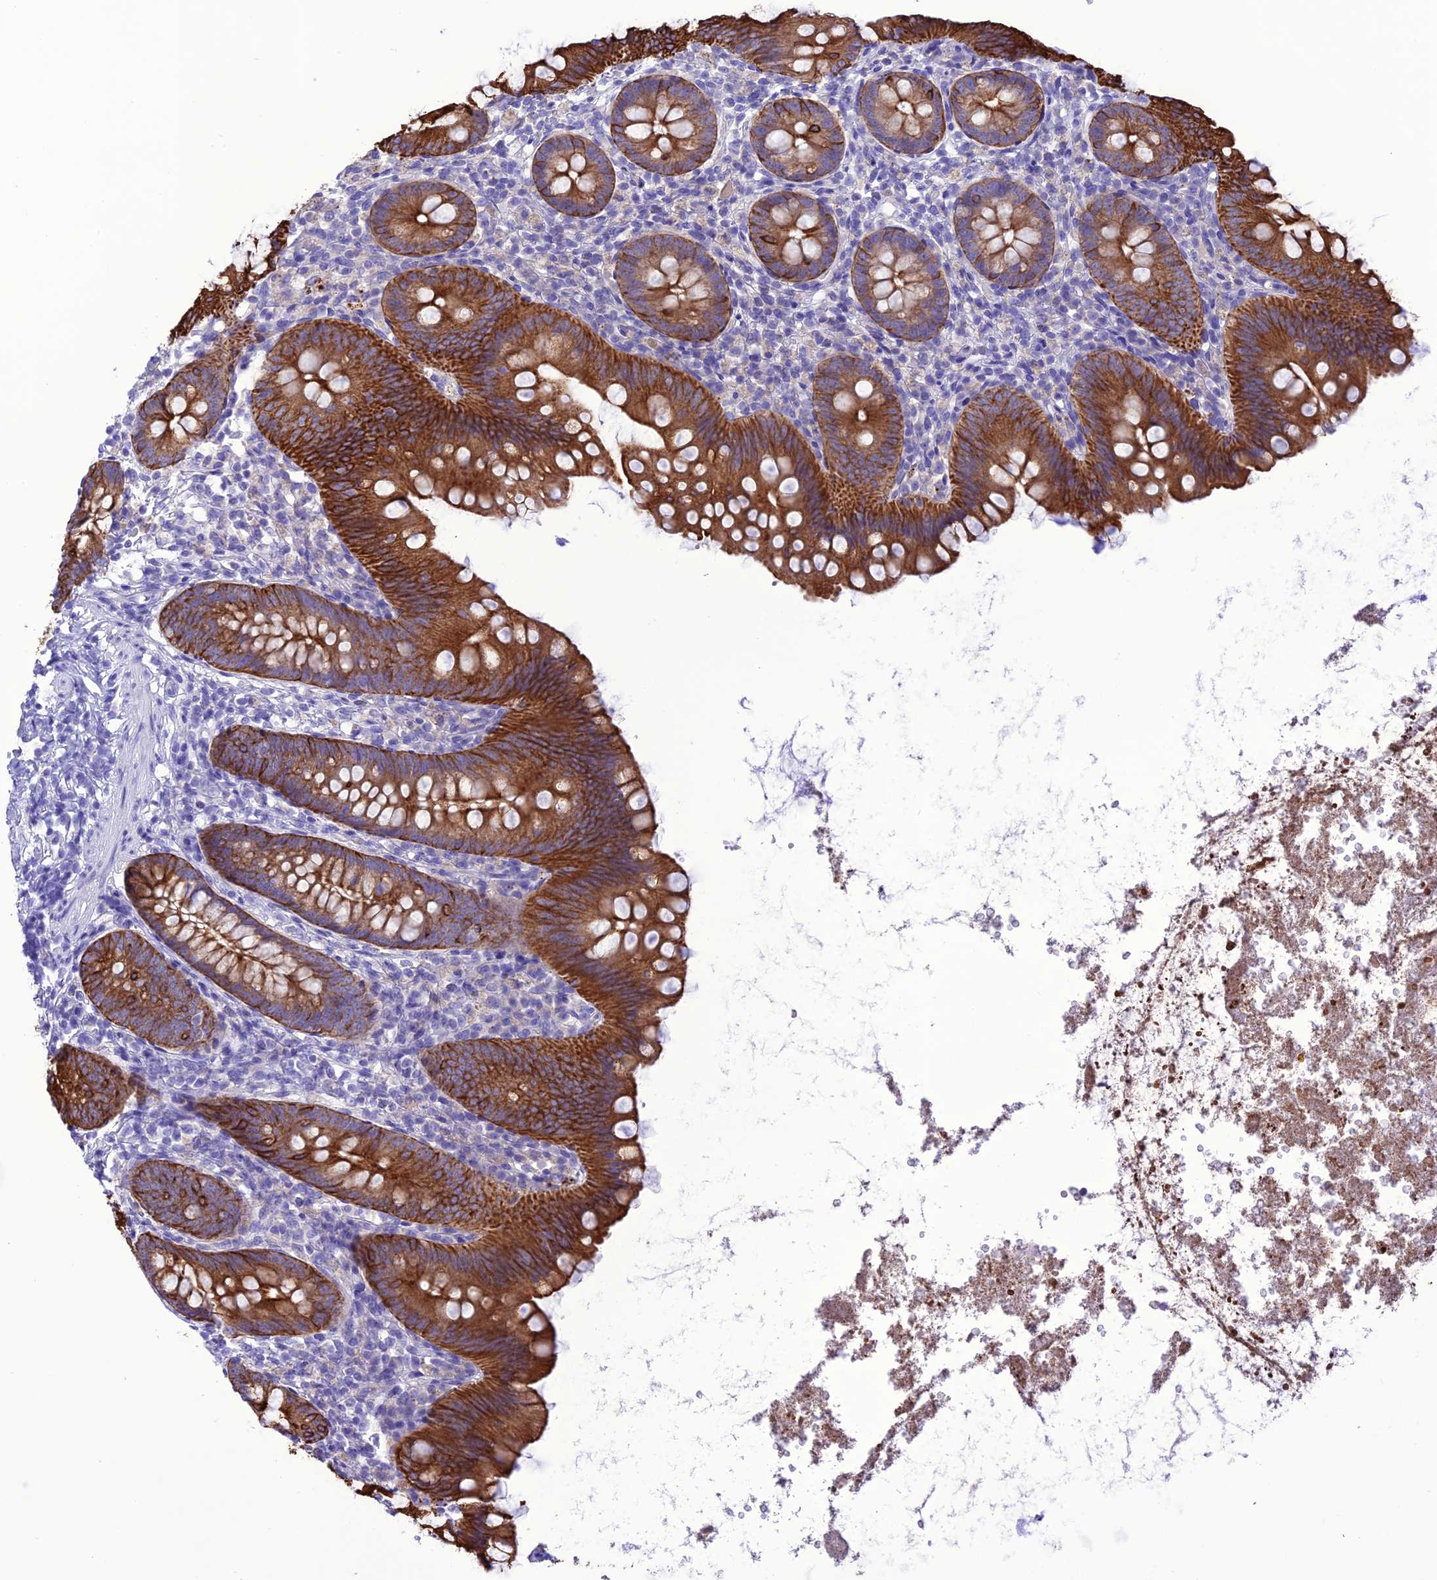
{"staining": {"intensity": "strong", "quantity": ">75%", "location": "cytoplasmic/membranous"}, "tissue": "appendix", "cell_type": "Glandular cells", "image_type": "normal", "snomed": [{"axis": "morphology", "description": "Normal tissue, NOS"}, {"axis": "topography", "description": "Appendix"}], "caption": "The histopathology image reveals staining of normal appendix, revealing strong cytoplasmic/membranous protein expression (brown color) within glandular cells.", "gene": "VPS52", "patient": {"sex": "female", "age": 62}}